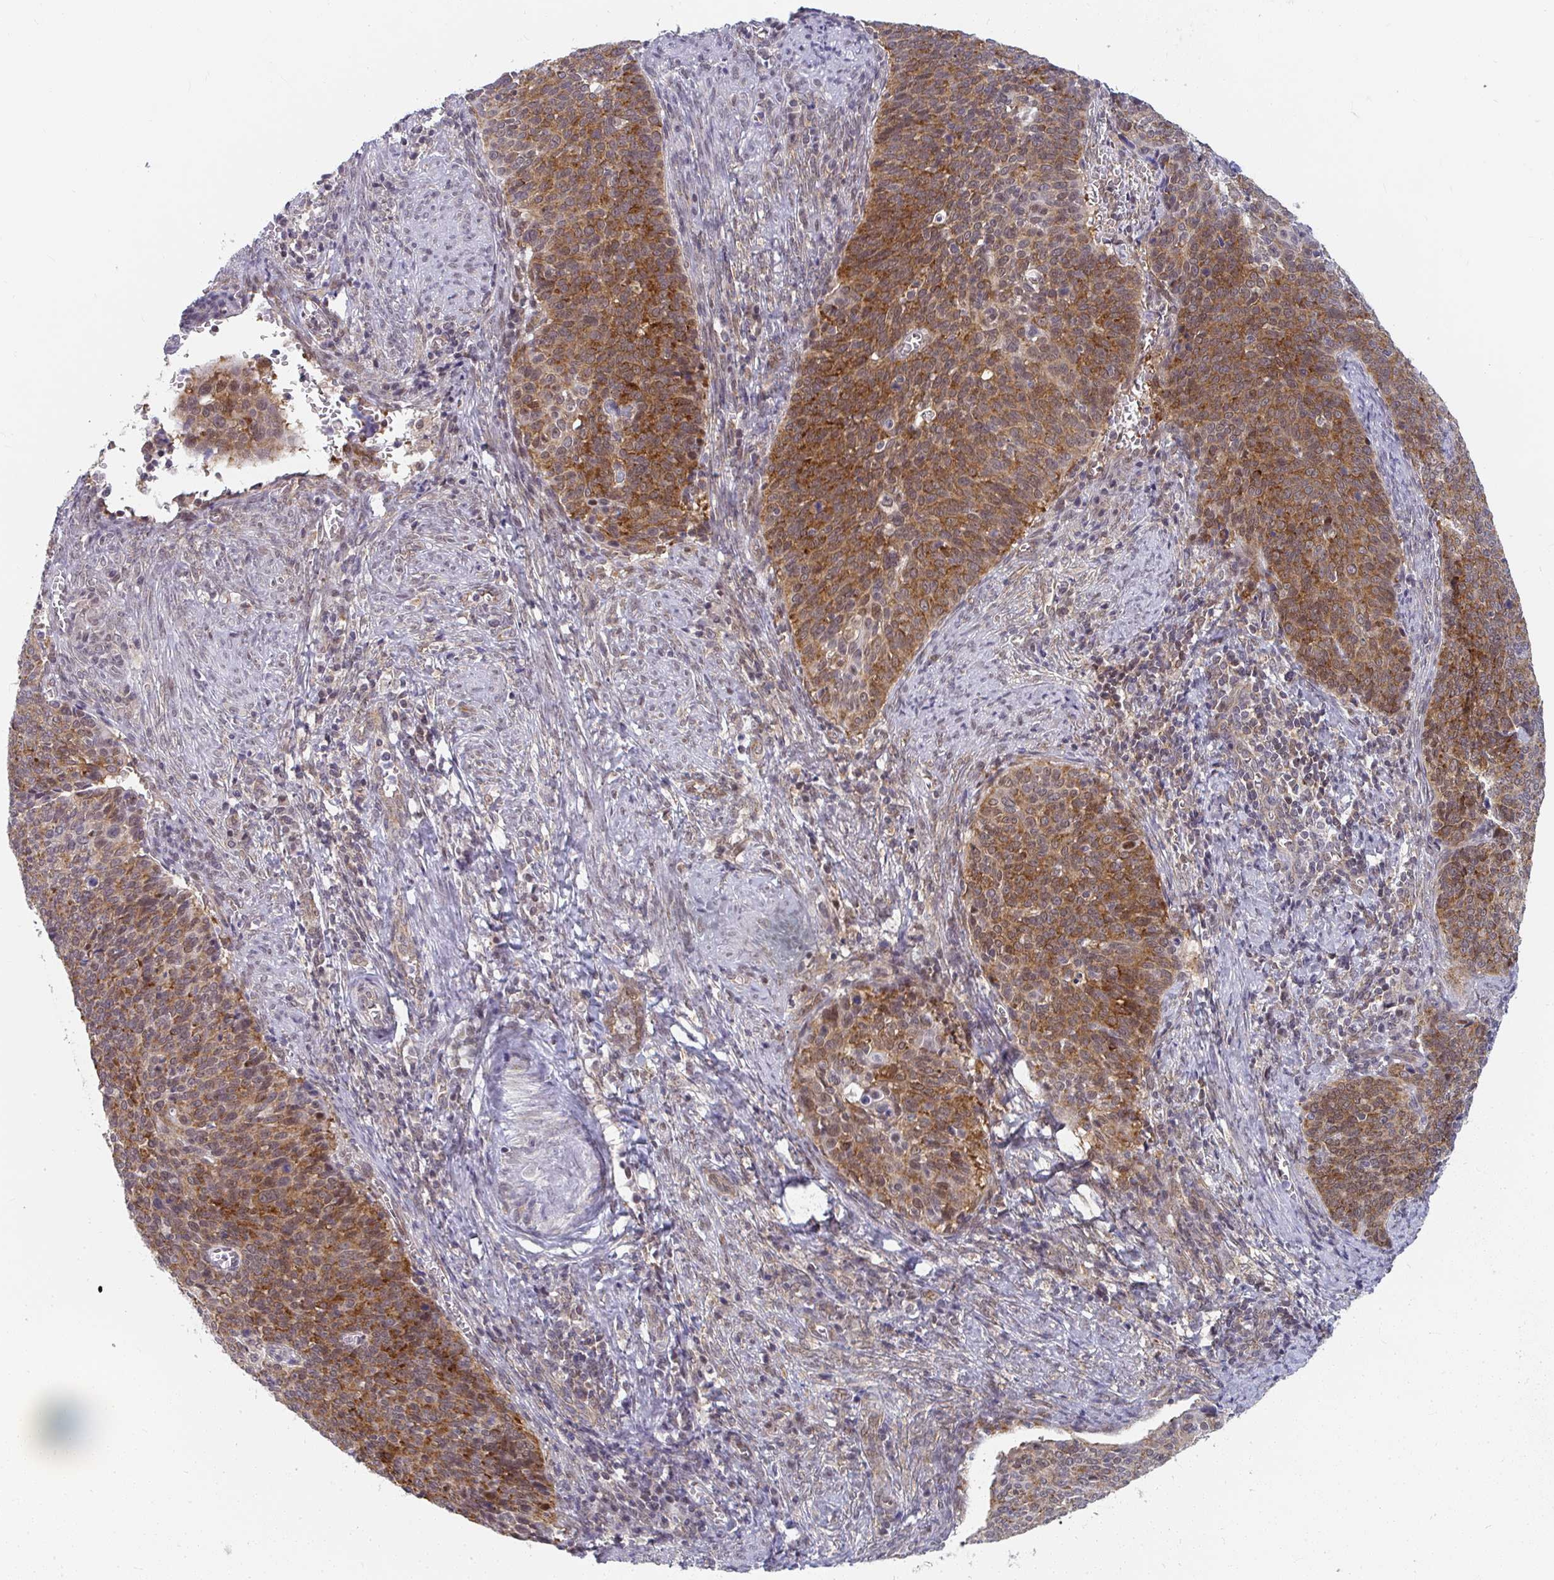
{"staining": {"intensity": "moderate", "quantity": ">75%", "location": "cytoplasmic/membranous,nuclear"}, "tissue": "cervical cancer", "cell_type": "Tumor cells", "image_type": "cancer", "snomed": [{"axis": "morphology", "description": "Normal tissue, NOS"}, {"axis": "morphology", "description": "Squamous cell carcinoma, NOS"}, {"axis": "topography", "description": "Cervix"}], "caption": "This photomicrograph reveals squamous cell carcinoma (cervical) stained with immunohistochemistry (IHC) to label a protein in brown. The cytoplasmic/membranous and nuclear of tumor cells show moderate positivity for the protein. Nuclei are counter-stained blue.", "gene": "SYNCRIP", "patient": {"sex": "female", "age": 39}}